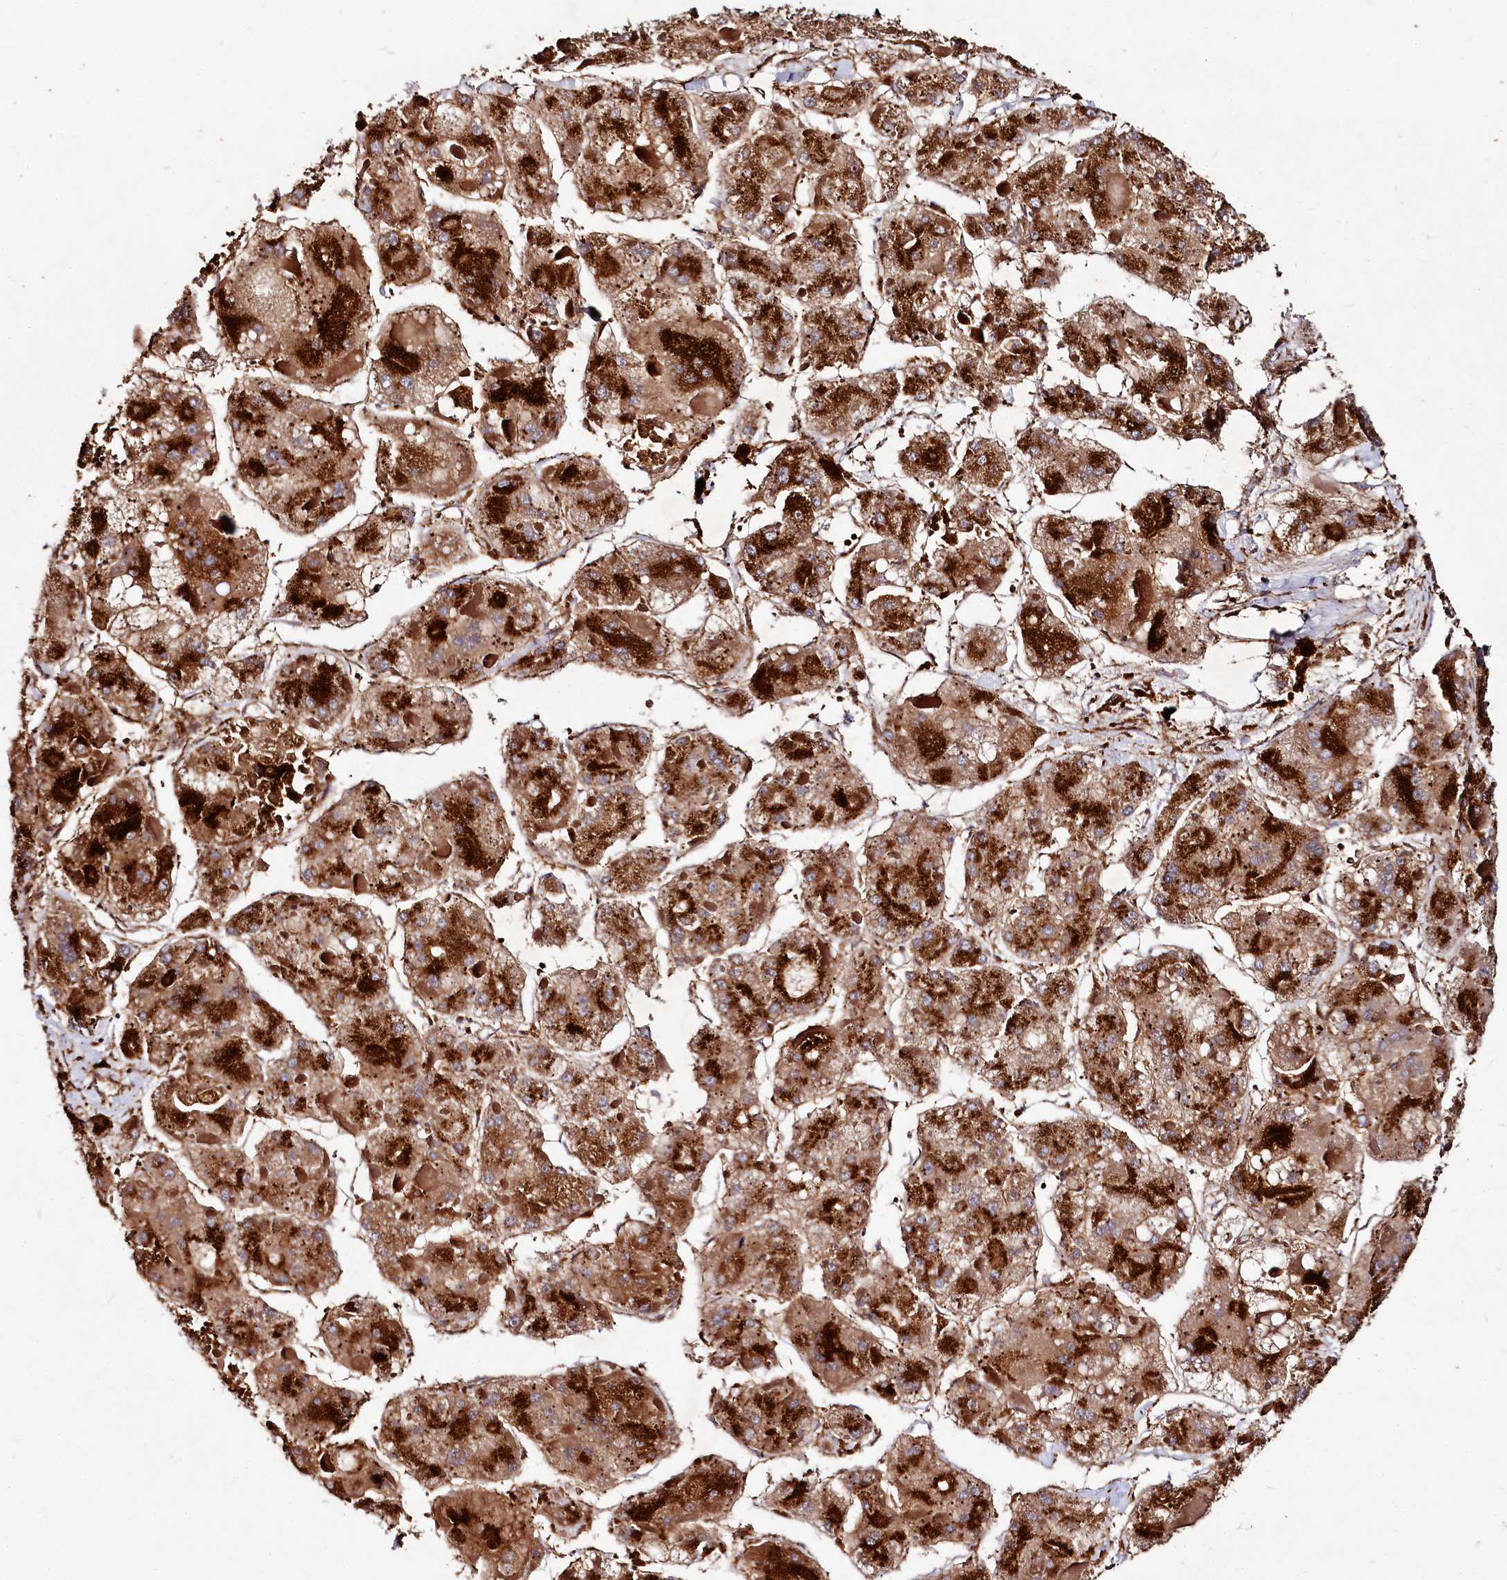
{"staining": {"intensity": "strong", "quantity": ">75%", "location": "cytoplasmic/membranous"}, "tissue": "liver cancer", "cell_type": "Tumor cells", "image_type": "cancer", "snomed": [{"axis": "morphology", "description": "Carcinoma, Hepatocellular, NOS"}, {"axis": "topography", "description": "Liver"}], "caption": "This is a photomicrograph of immunohistochemistry staining of liver cancer (hepatocellular carcinoma), which shows strong positivity in the cytoplasmic/membranous of tumor cells.", "gene": "WDR73", "patient": {"sex": "female", "age": 73}}